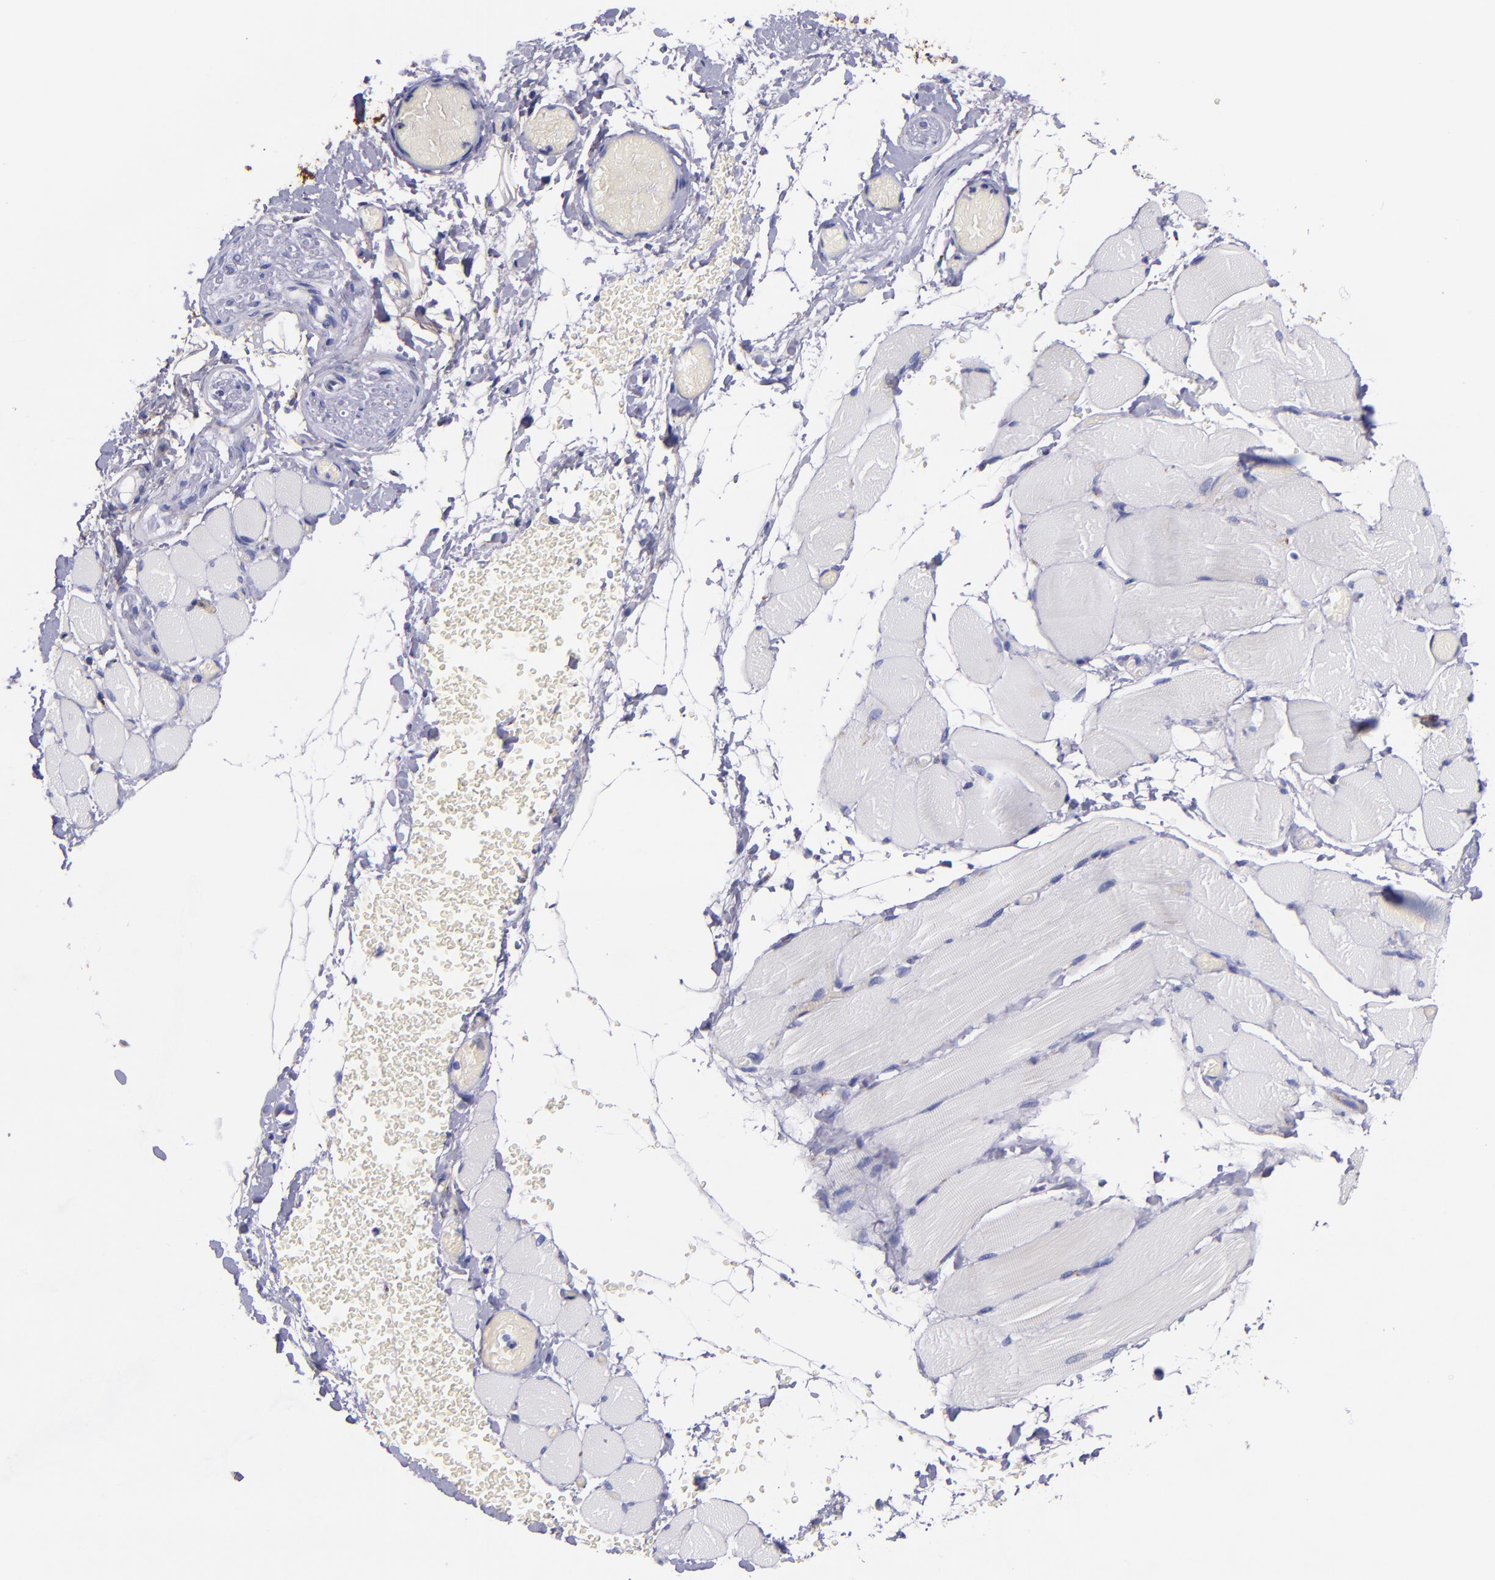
{"staining": {"intensity": "negative", "quantity": "none", "location": "none"}, "tissue": "skeletal muscle", "cell_type": "Myocytes", "image_type": "normal", "snomed": [{"axis": "morphology", "description": "Normal tissue, NOS"}, {"axis": "topography", "description": "Skeletal muscle"}, {"axis": "topography", "description": "Soft tissue"}], "caption": "An immunohistochemistry histopathology image of benign skeletal muscle is shown. There is no staining in myocytes of skeletal muscle.", "gene": "IVL", "patient": {"sex": "female", "age": 58}}